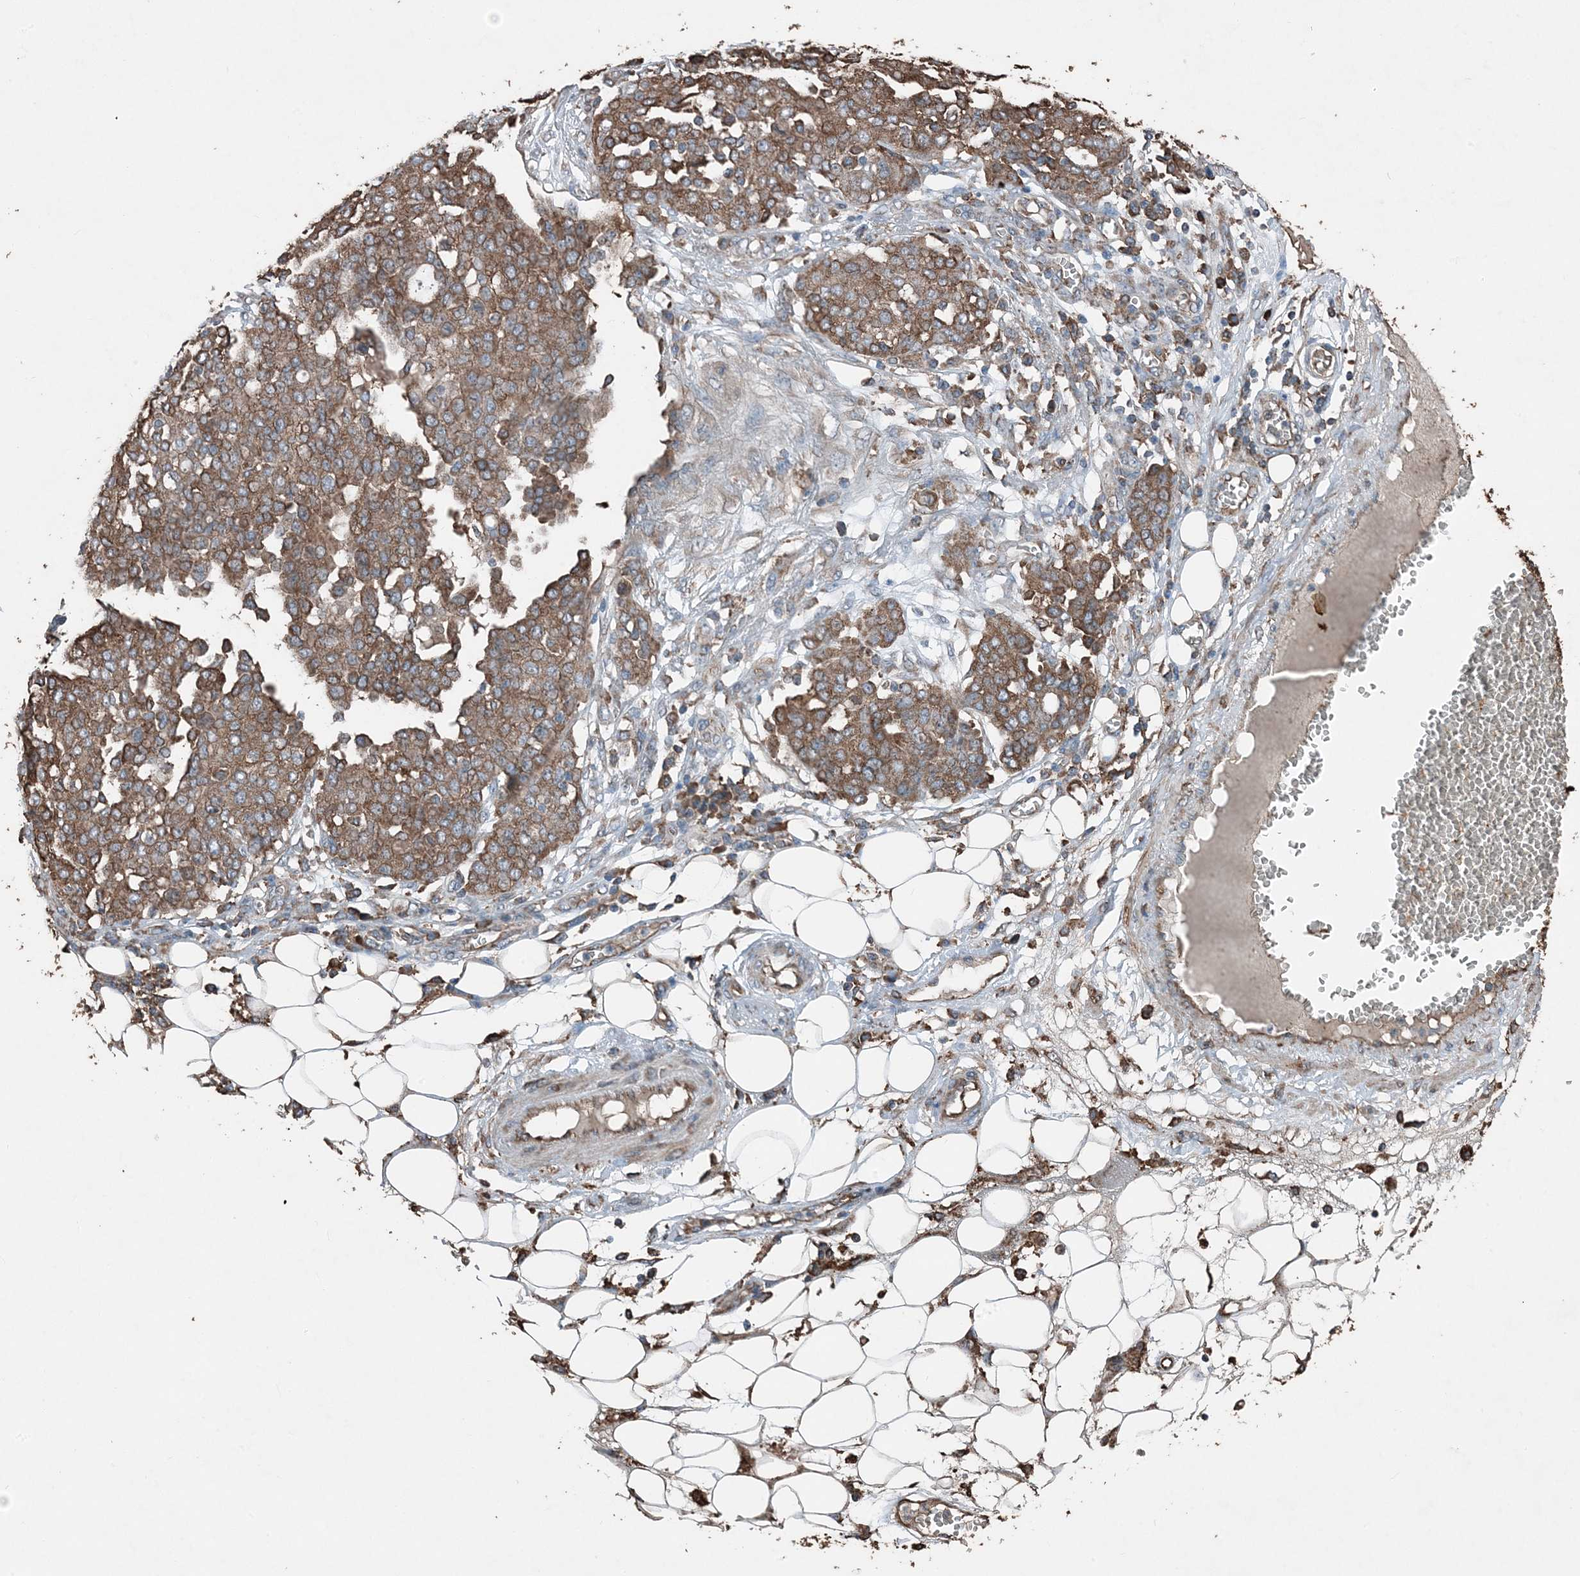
{"staining": {"intensity": "strong", "quantity": ">75%", "location": "cytoplasmic/membranous"}, "tissue": "ovarian cancer", "cell_type": "Tumor cells", "image_type": "cancer", "snomed": [{"axis": "morphology", "description": "Cystadenocarcinoma, serous, NOS"}, {"axis": "topography", "description": "Soft tissue"}, {"axis": "topography", "description": "Ovary"}], "caption": "IHC image of ovarian cancer (serous cystadenocarcinoma) stained for a protein (brown), which exhibits high levels of strong cytoplasmic/membranous positivity in approximately >75% of tumor cells.", "gene": "PDIA6", "patient": {"sex": "female", "age": 57}}